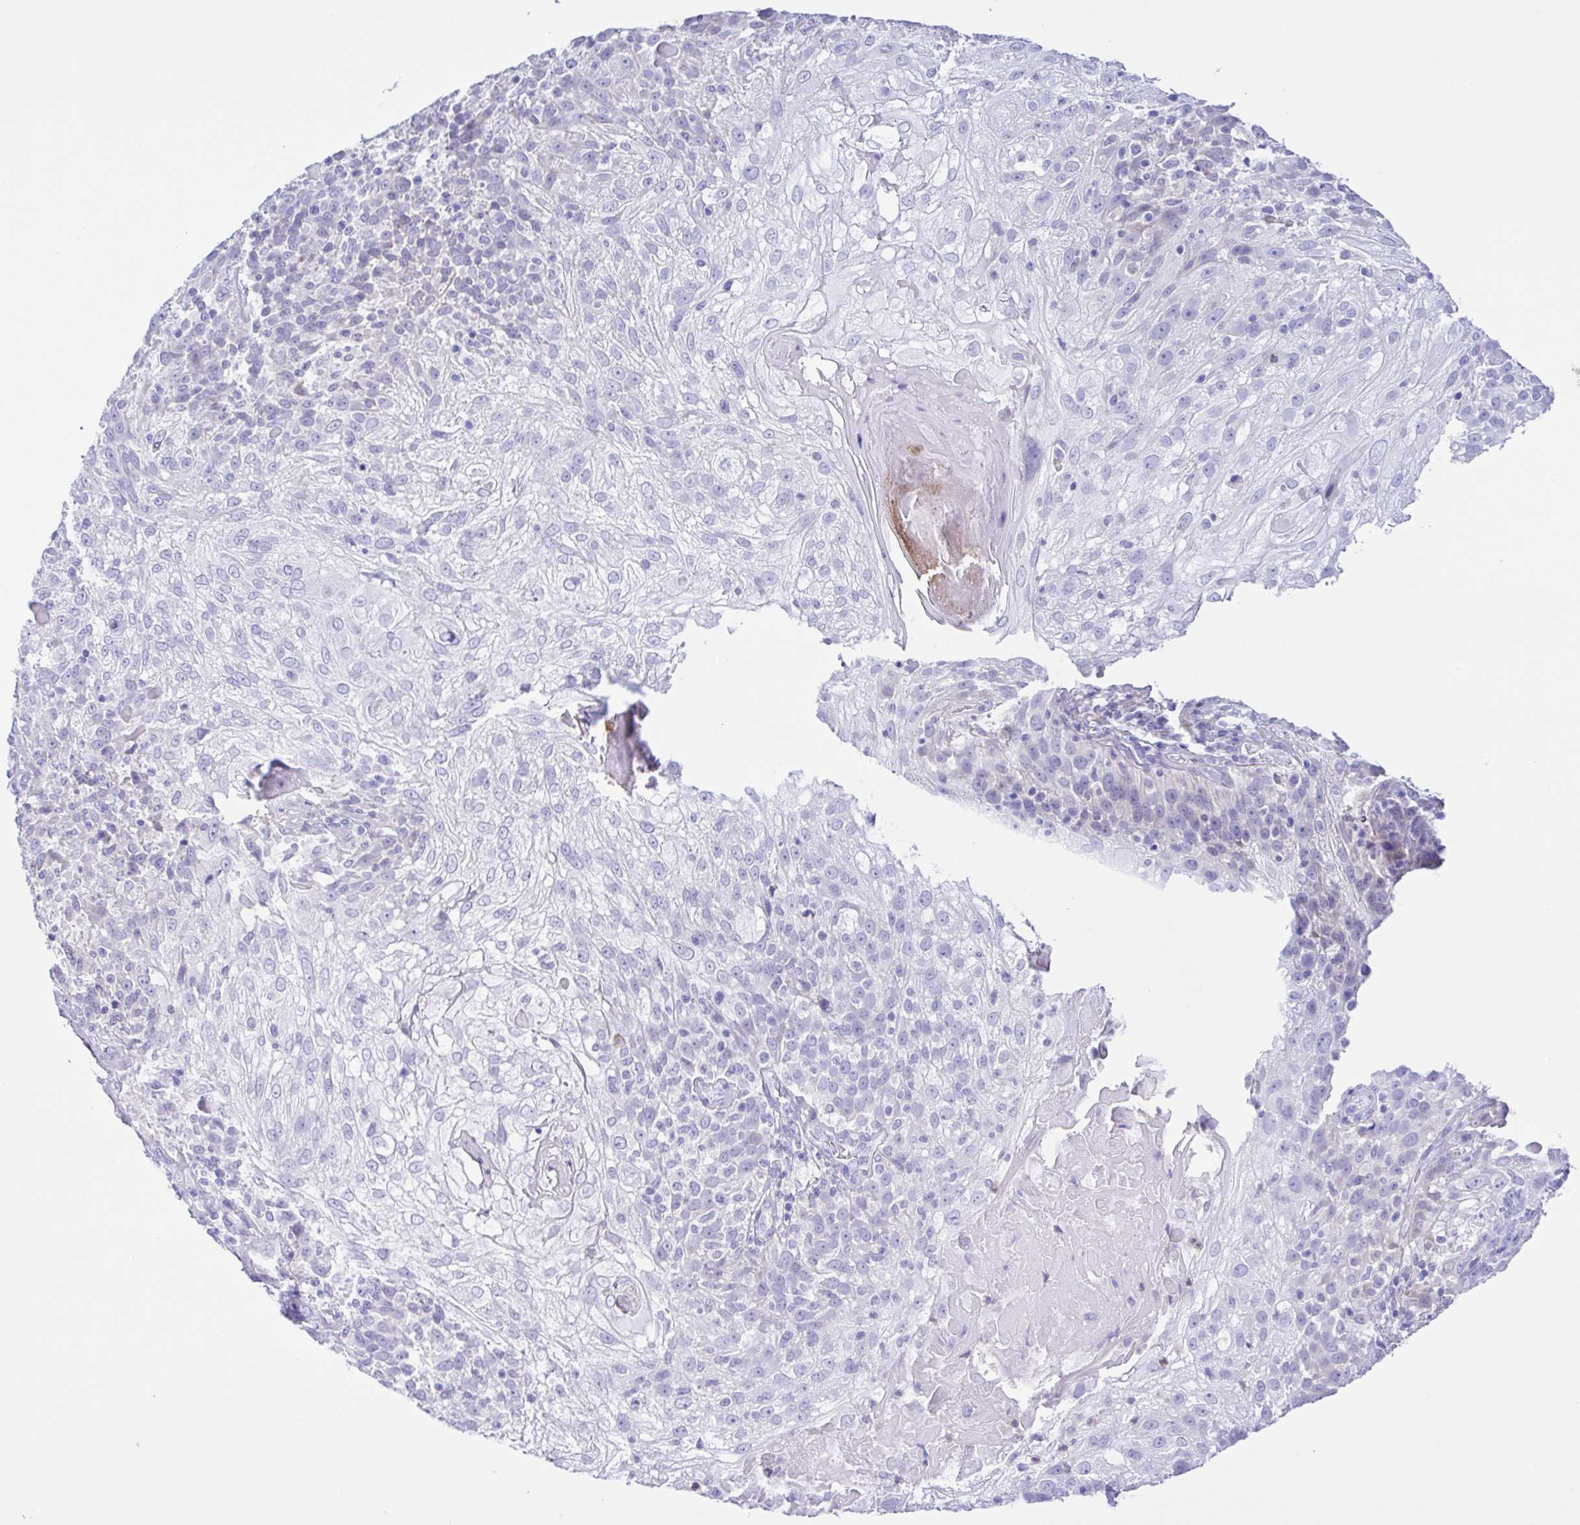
{"staining": {"intensity": "negative", "quantity": "none", "location": "none"}, "tissue": "skin cancer", "cell_type": "Tumor cells", "image_type": "cancer", "snomed": [{"axis": "morphology", "description": "Normal tissue, NOS"}, {"axis": "morphology", "description": "Squamous cell carcinoma, NOS"}, {"axis": "topography", "description": "Skin"}], "caption": "DAB (3,3'-diaminobenzidine) immunohistochemical staining of human skin cancer (squamous cell carcinoma) shows no significant expression in tumor cells.", "gene": "GPR17", "patient": {"sex": "female", "age": 83}}